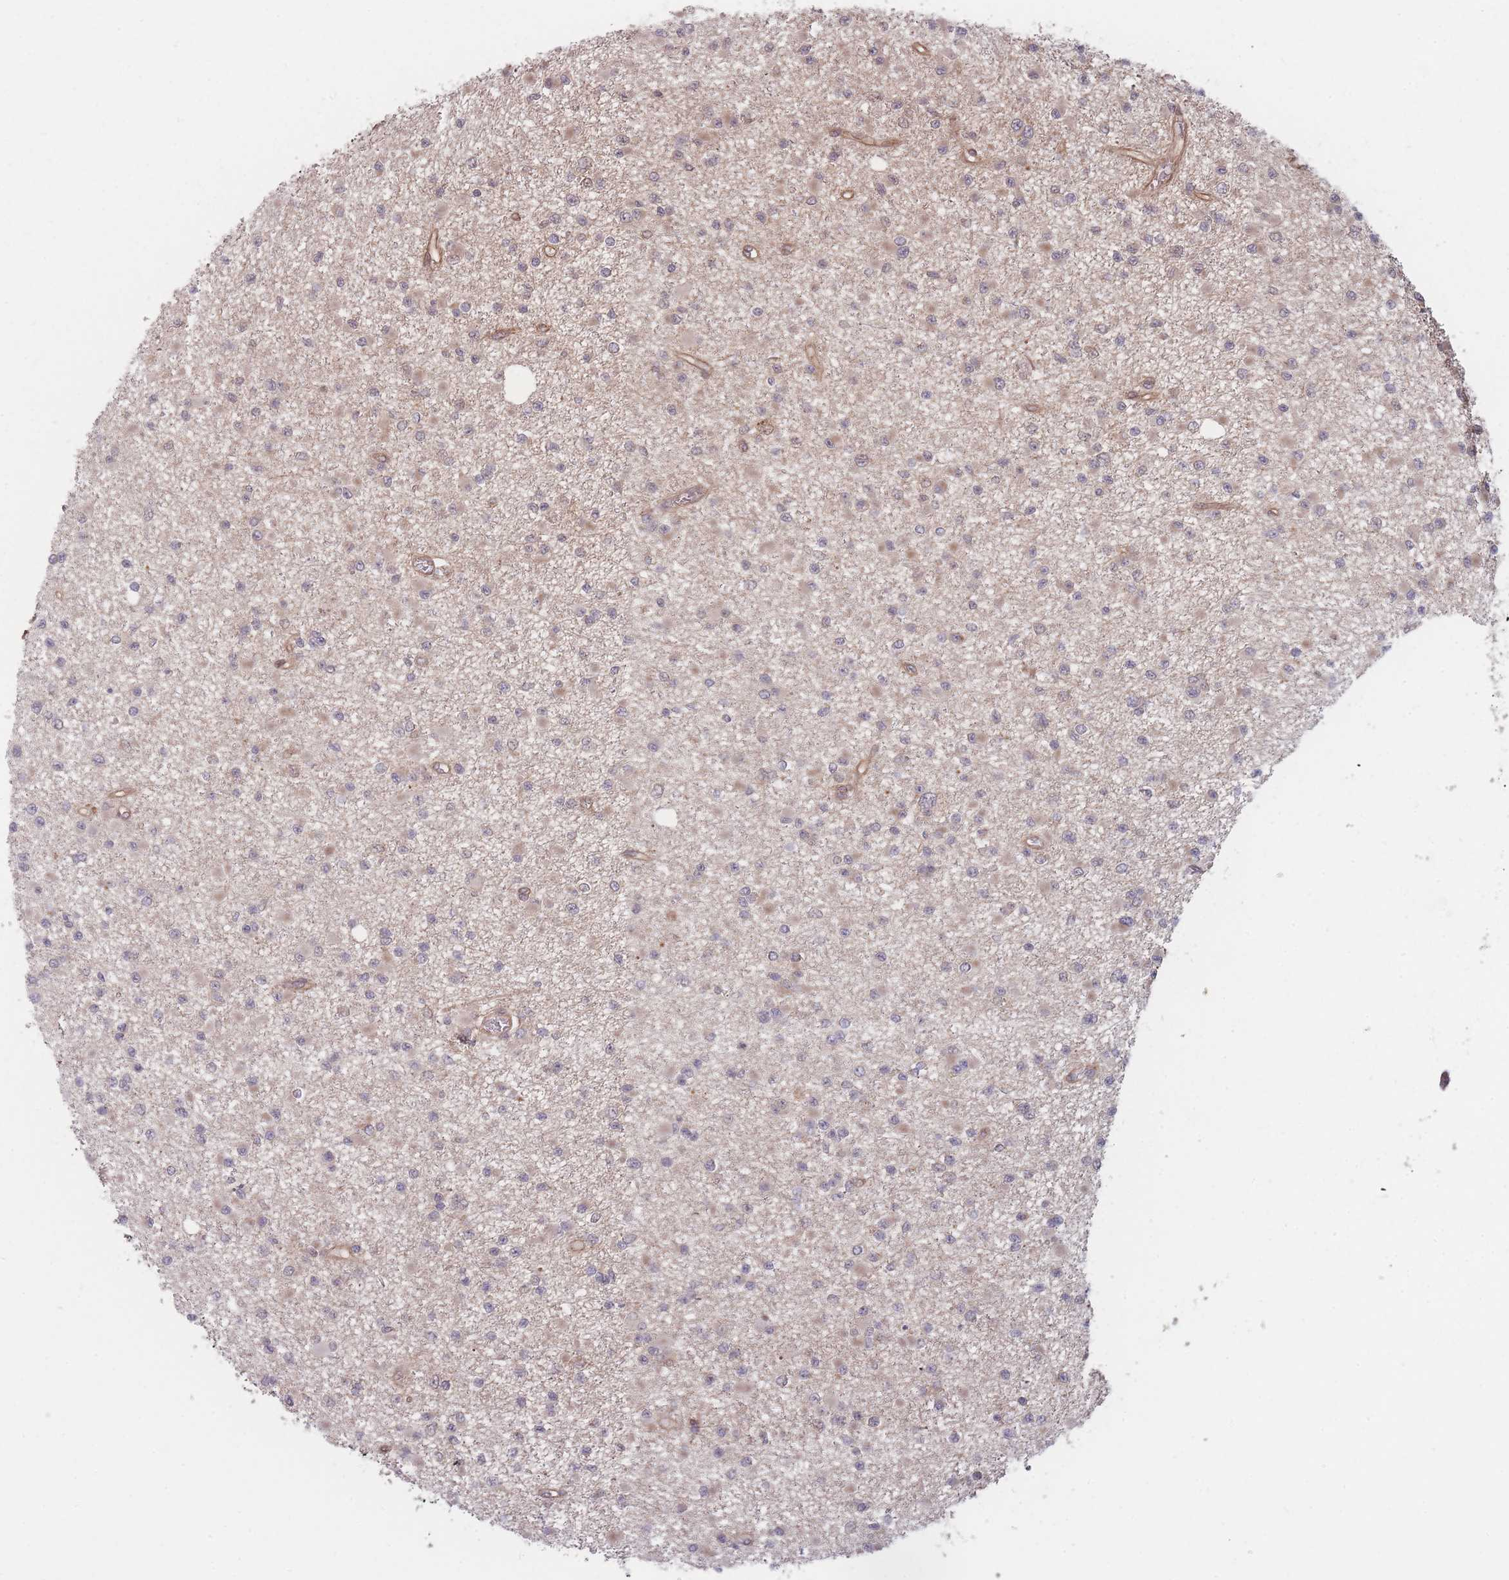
{"staining": {"intensity": "weak", "quantity": "25%-75%", "location": "cytoplasmic/membranous"}, "tissue": "glioma", "cell_type": "Tumor cells", "image_type": "cancer", "snomed": [{"axis": "morphology", "description": "Glioma, malignant, Low grade"}, {"axis": "topography", "description": "Brain"}], "caption": "Weak cytoplasmic/membranous positivity for a protein is identified in about 25%-75% of tumor cells of glioma using immunohistochemistry (IHC).", "gene": "RPS18", "patient": {"sex": "female", "age": 22}}